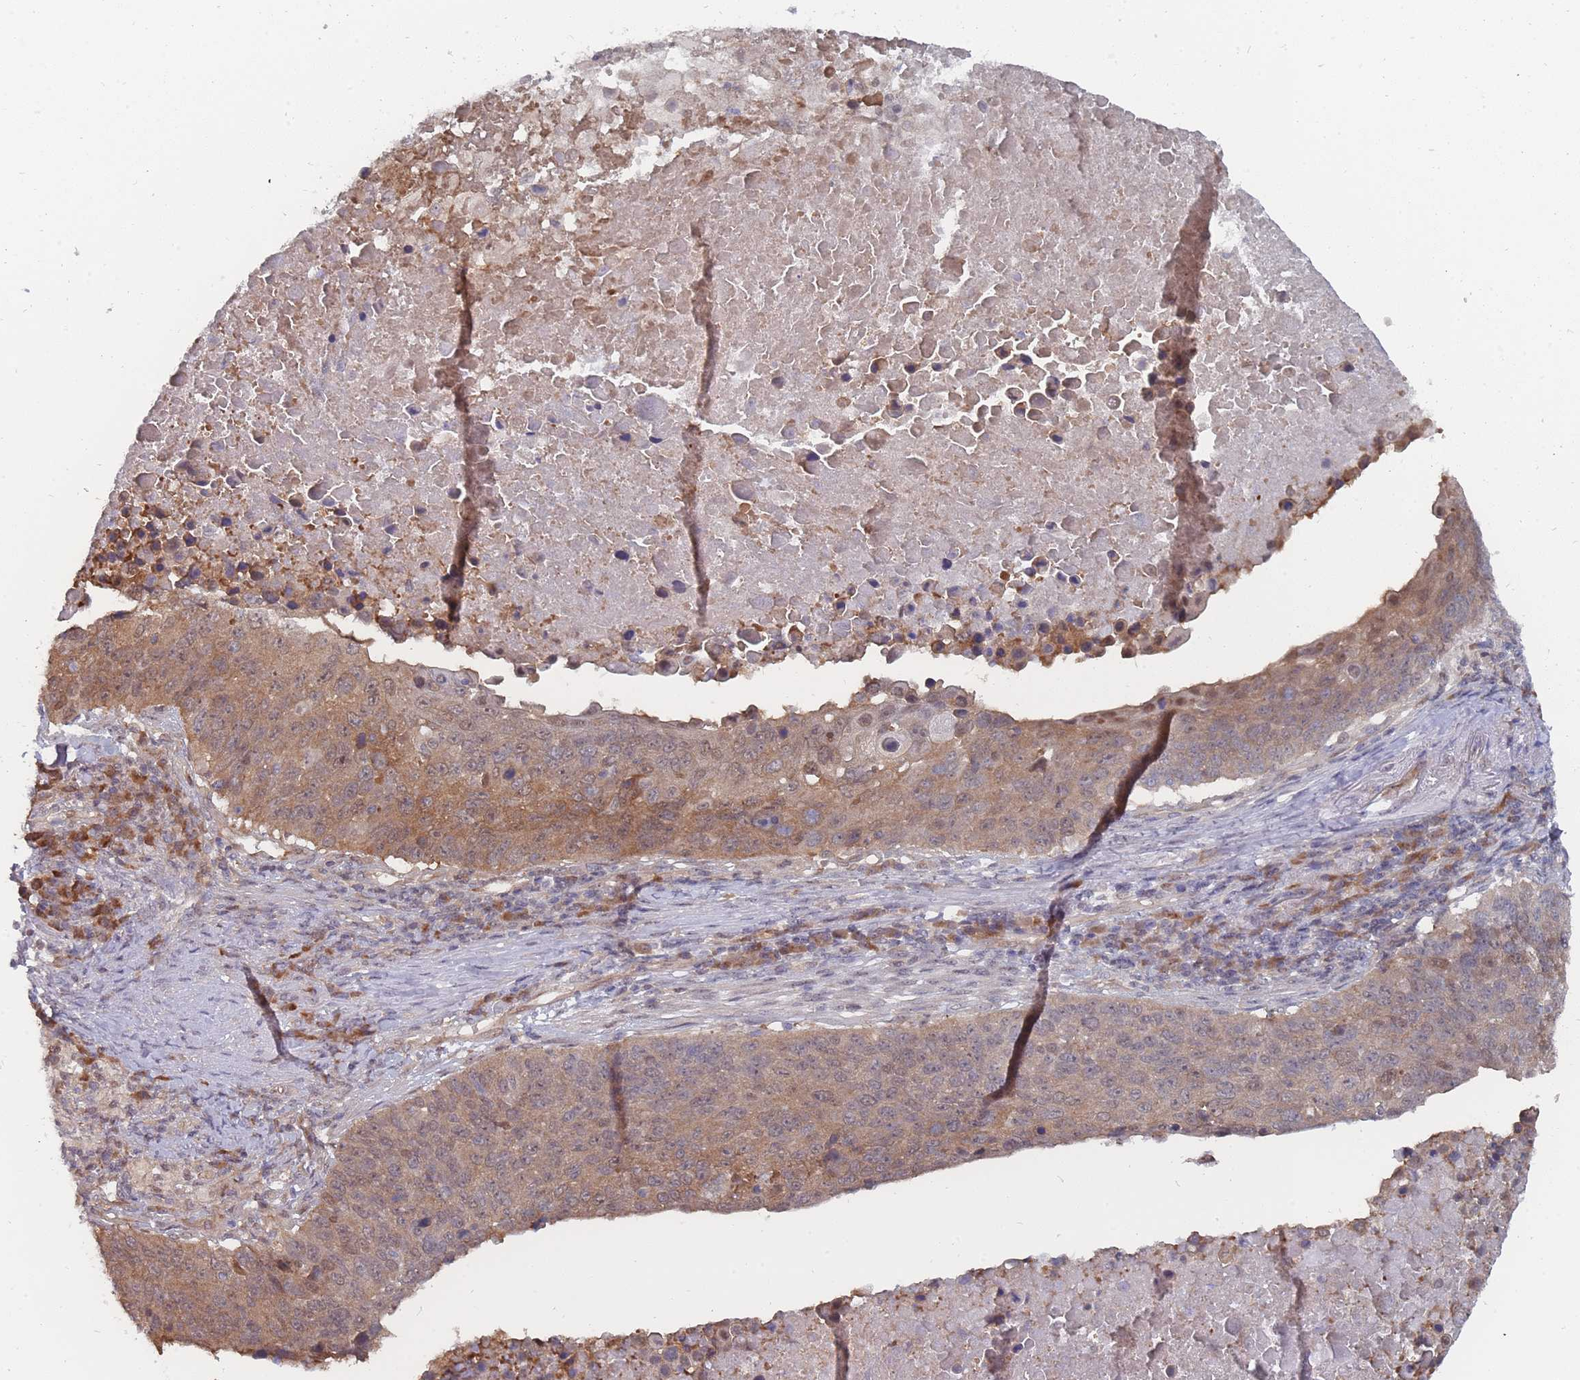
{"staining": {"intensity": "moderate", "quantity": "25%-75%", "location": "cytoplasmic/membranous,nuclear"}, "tissue": "lung cancer", "cell_type": "Tumor cells", "image_type": "cancer", "snomed": [{"axis": "morphology", "description": "Normal tissue, NOS"}, {"axis": "morphology", "description": "Squamous cell carcinoma, NOS"}, {"axis": "topography", "description": "Lymph node"}, {"axis": "topography", "description": "Lung"}], "caption": "Brown immunohistochemical staining in lung squamous cell carcinoma demonstrates moderate cytoplasmic/membranous and nuclear expression in about 25%-75% of tumor cells.", "gene": "NKD1", "patient": {"sex": "male", "age": 66}}